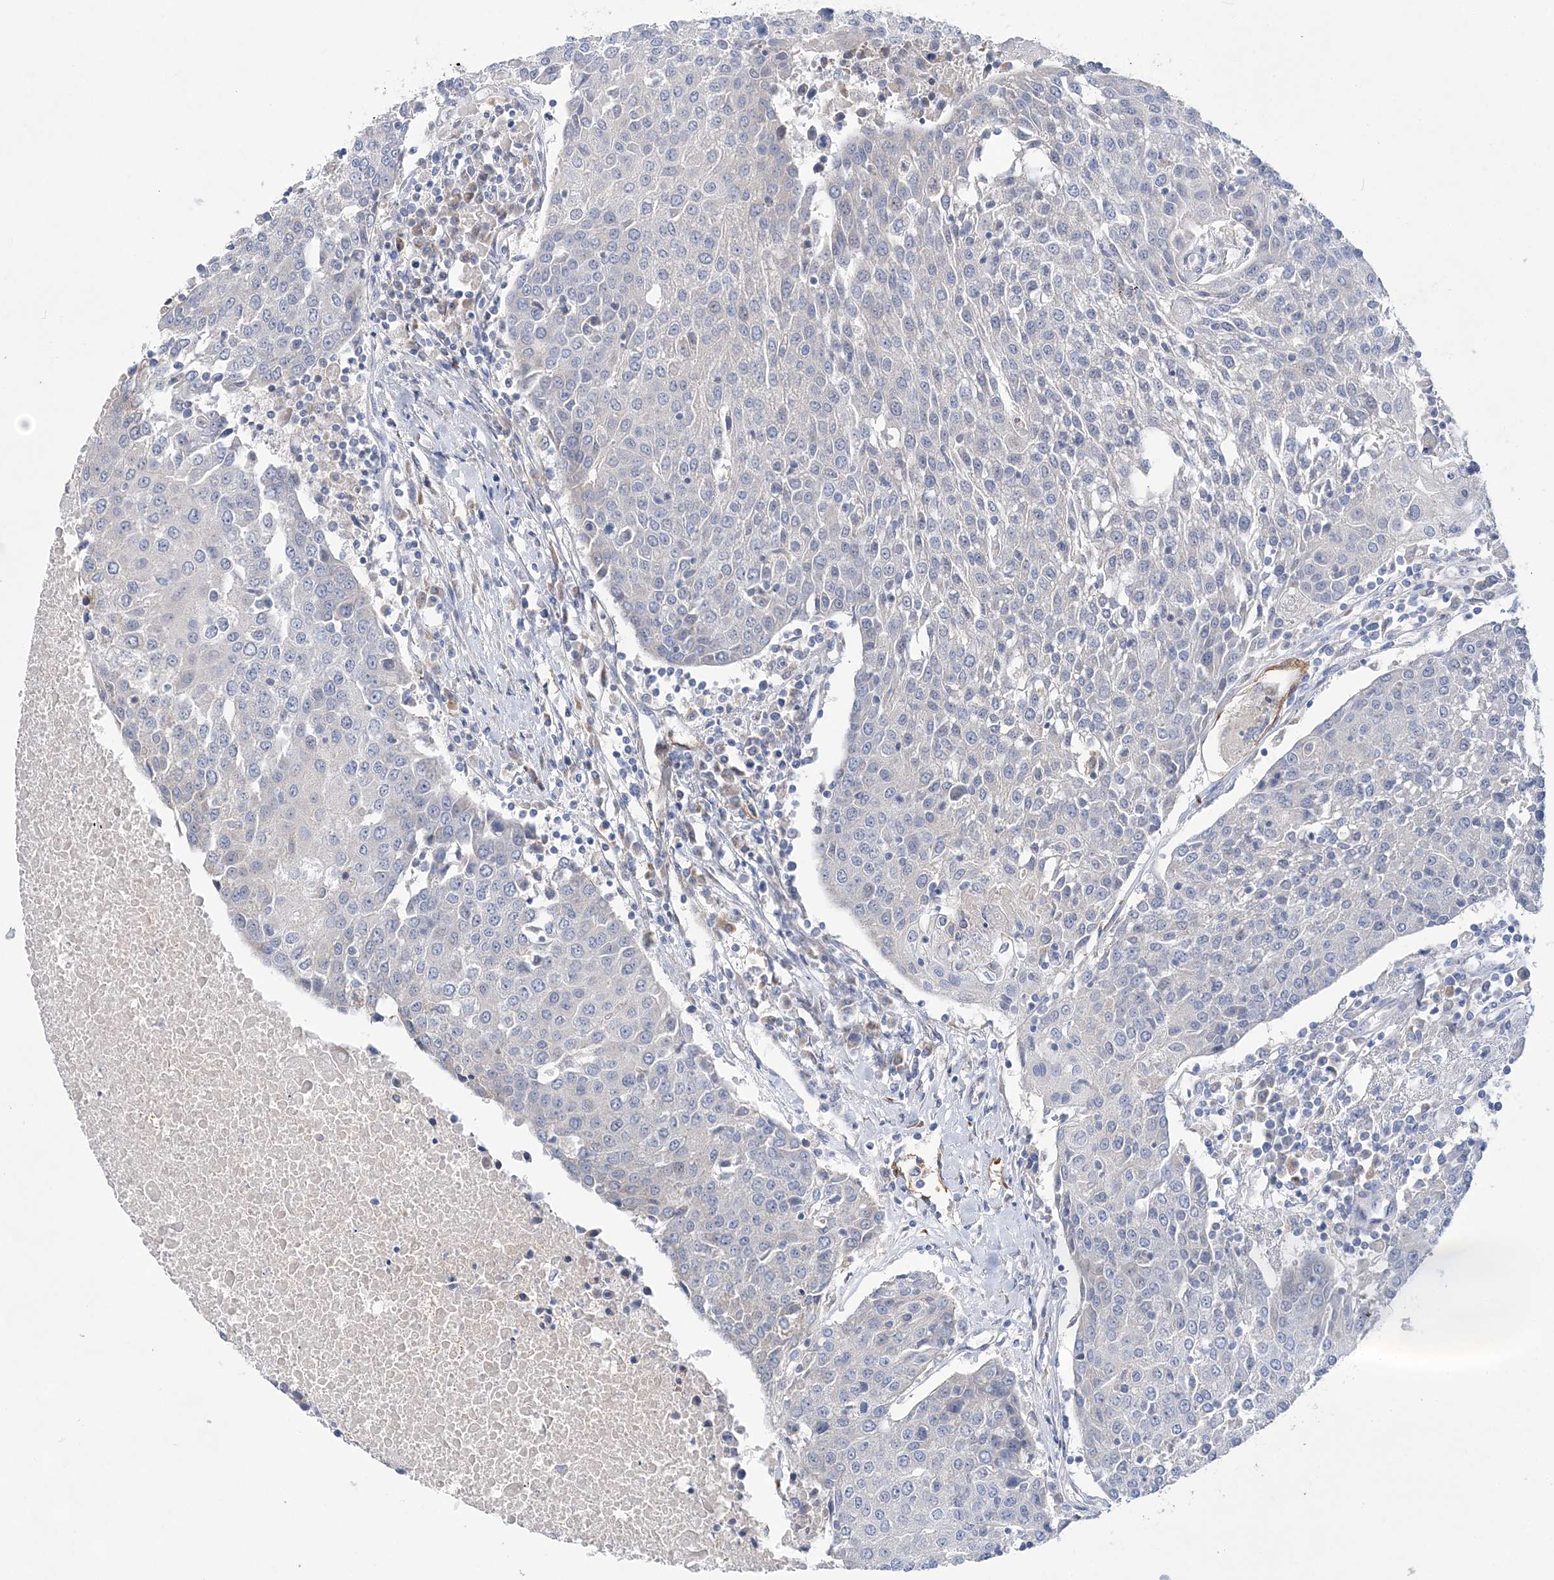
{"staining": {"intensity": "negative", "quantity": "none", "location": "none"}, "tissue": "urothelial cancer", "cell_type": "Tumor cells", "image_type": "cancer", "snomed": [{"axis": "morphology", "description": "Urothelial carcinoma, High grade"}, {"axis": "topography", "description": "Urinary bladder"}], "caption": "A histopathology image of urothelial carcinoma (high-grade) stained for a protein displays no brown staining in tumor cells.", "gene": "TRAPPC13", "patient": {"sex": "female", "age": 85}}